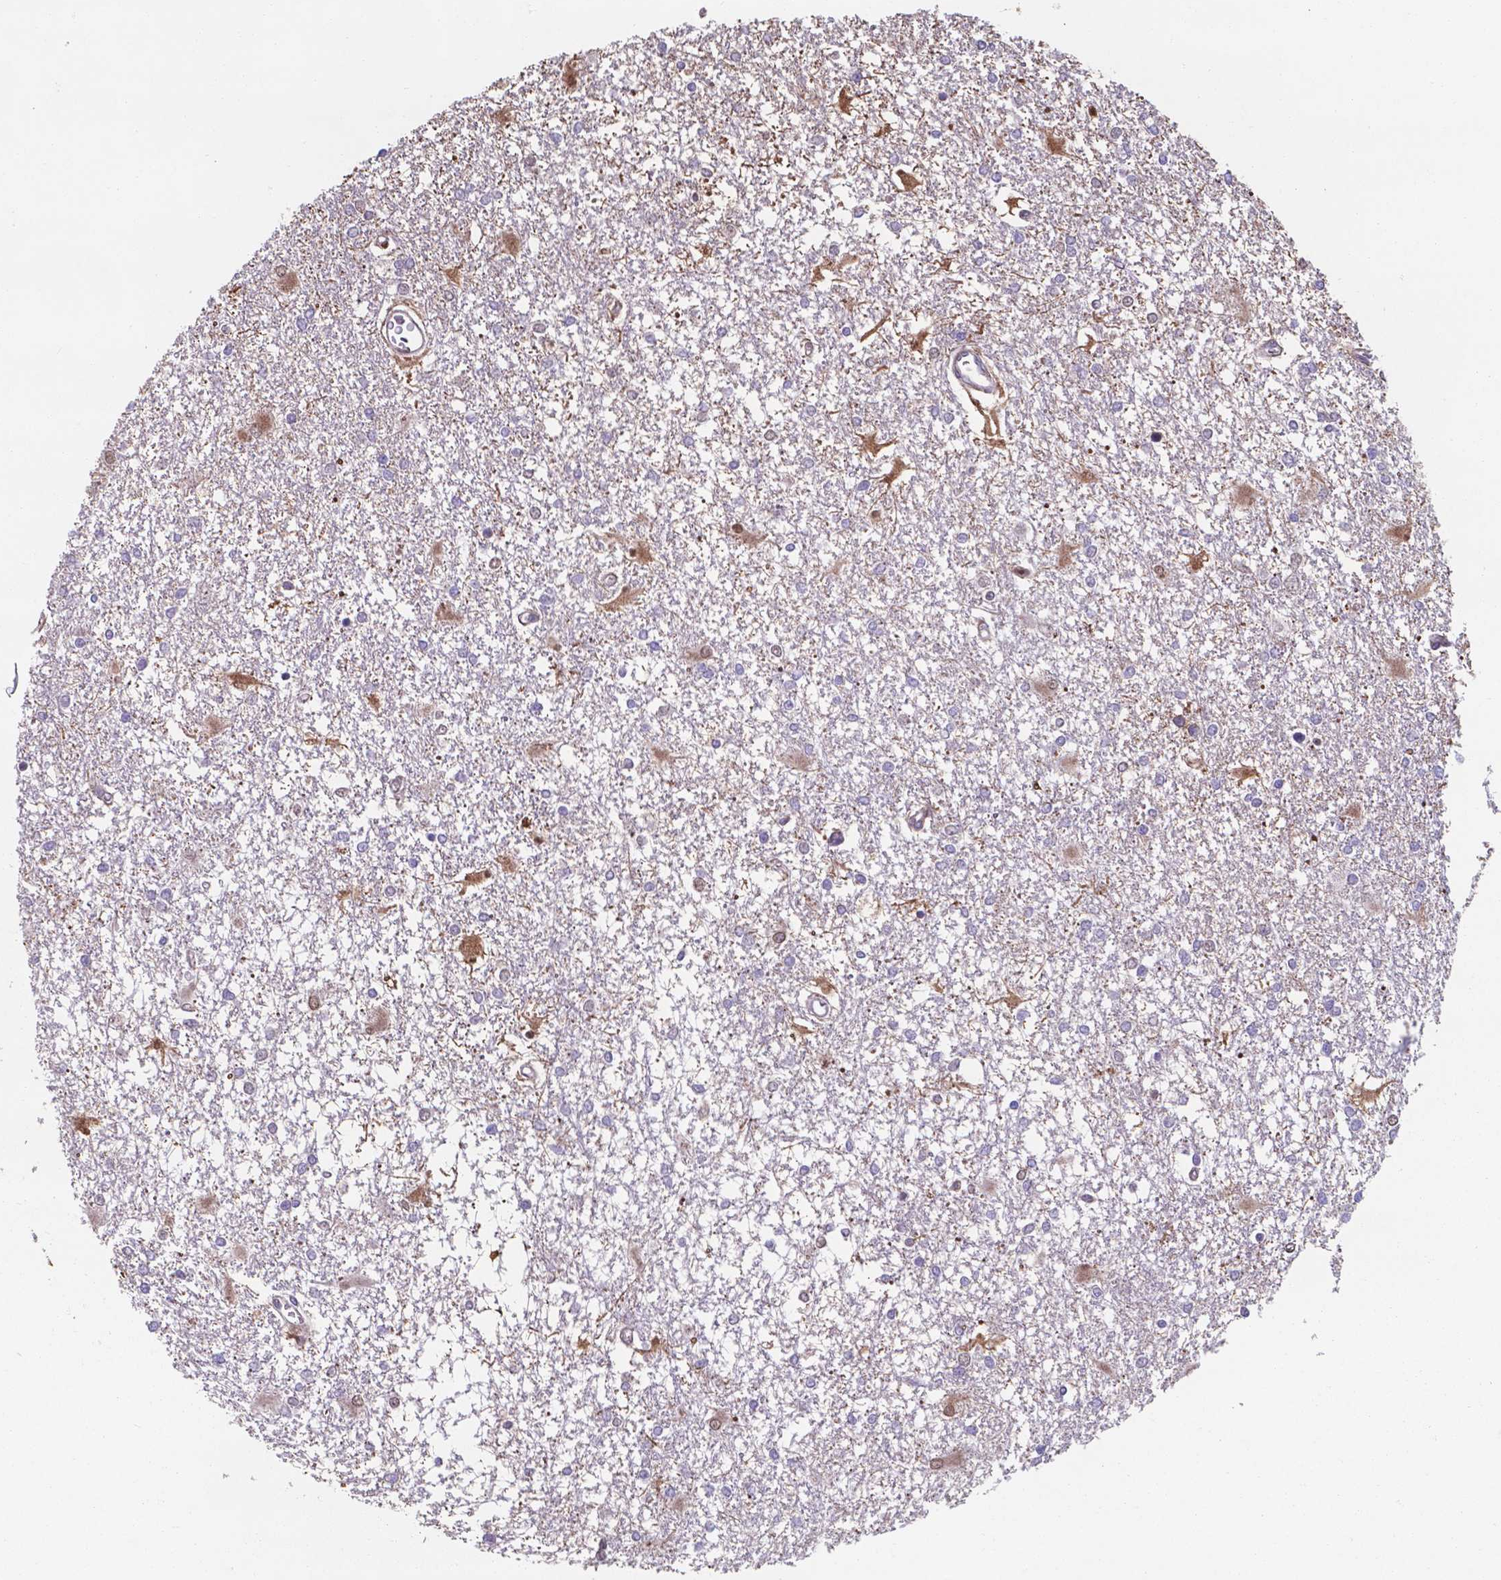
{"staining": {"intensity": "negative", "quantity": "none", "location": "none"}, "tissue": "glioma", "cell_type": "Tumor cells", "image_type": "cancer", "snomed": [{"axis": "morphology", "description": "Glioma, malignant, High grade"}, {"axis": "topography", "description": "Cerebral cortex"}], "caption": "There is no significant expression in tumor cells of glioma.", "gene": "SERPINA1", "patient": {"sex": "male", "age": 79}}